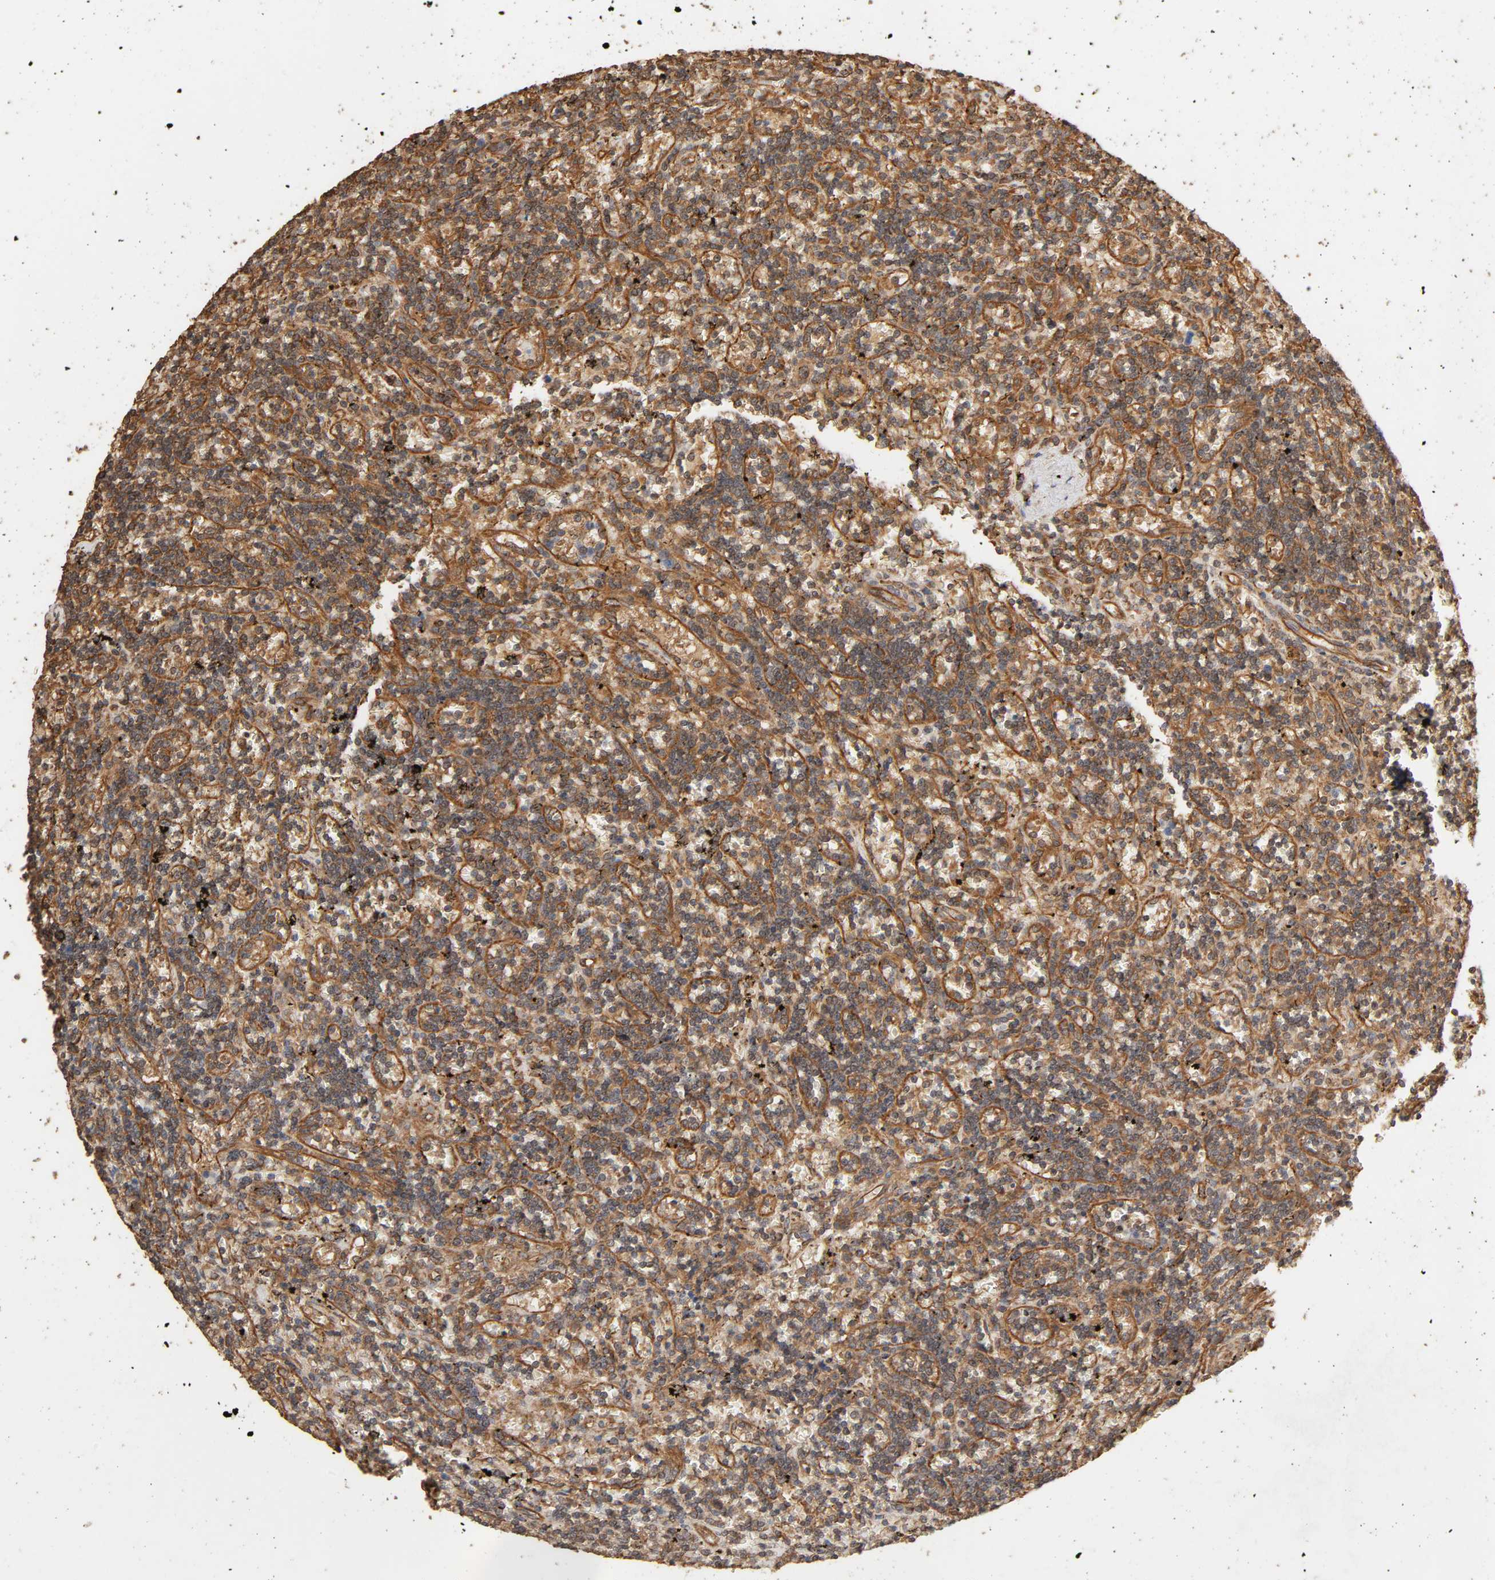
{"staining": {"intensity": "moderate", "quantity": "25%-75%", "location": "cytoplasmic/membranous"}, "tissue": "lymphoma", "cell_type": "Tumor cells", "image_type": "cancer", "snomed": [{"axis": "morphology", "description": "Malignant lymphoma, non-Hodgkin's type, Low grade"}, {"axis": "topography", "description": "Spleen"}], "caption": "Moderate cytoplasmic/membranous positivity for a protein is appreciated in approximately 25%-75% of tumor cells of lymphoma using immunohistochemistry (IHC).", "gene": "RPS6KA6", "patient": {"sex": "male", "age": 60}}